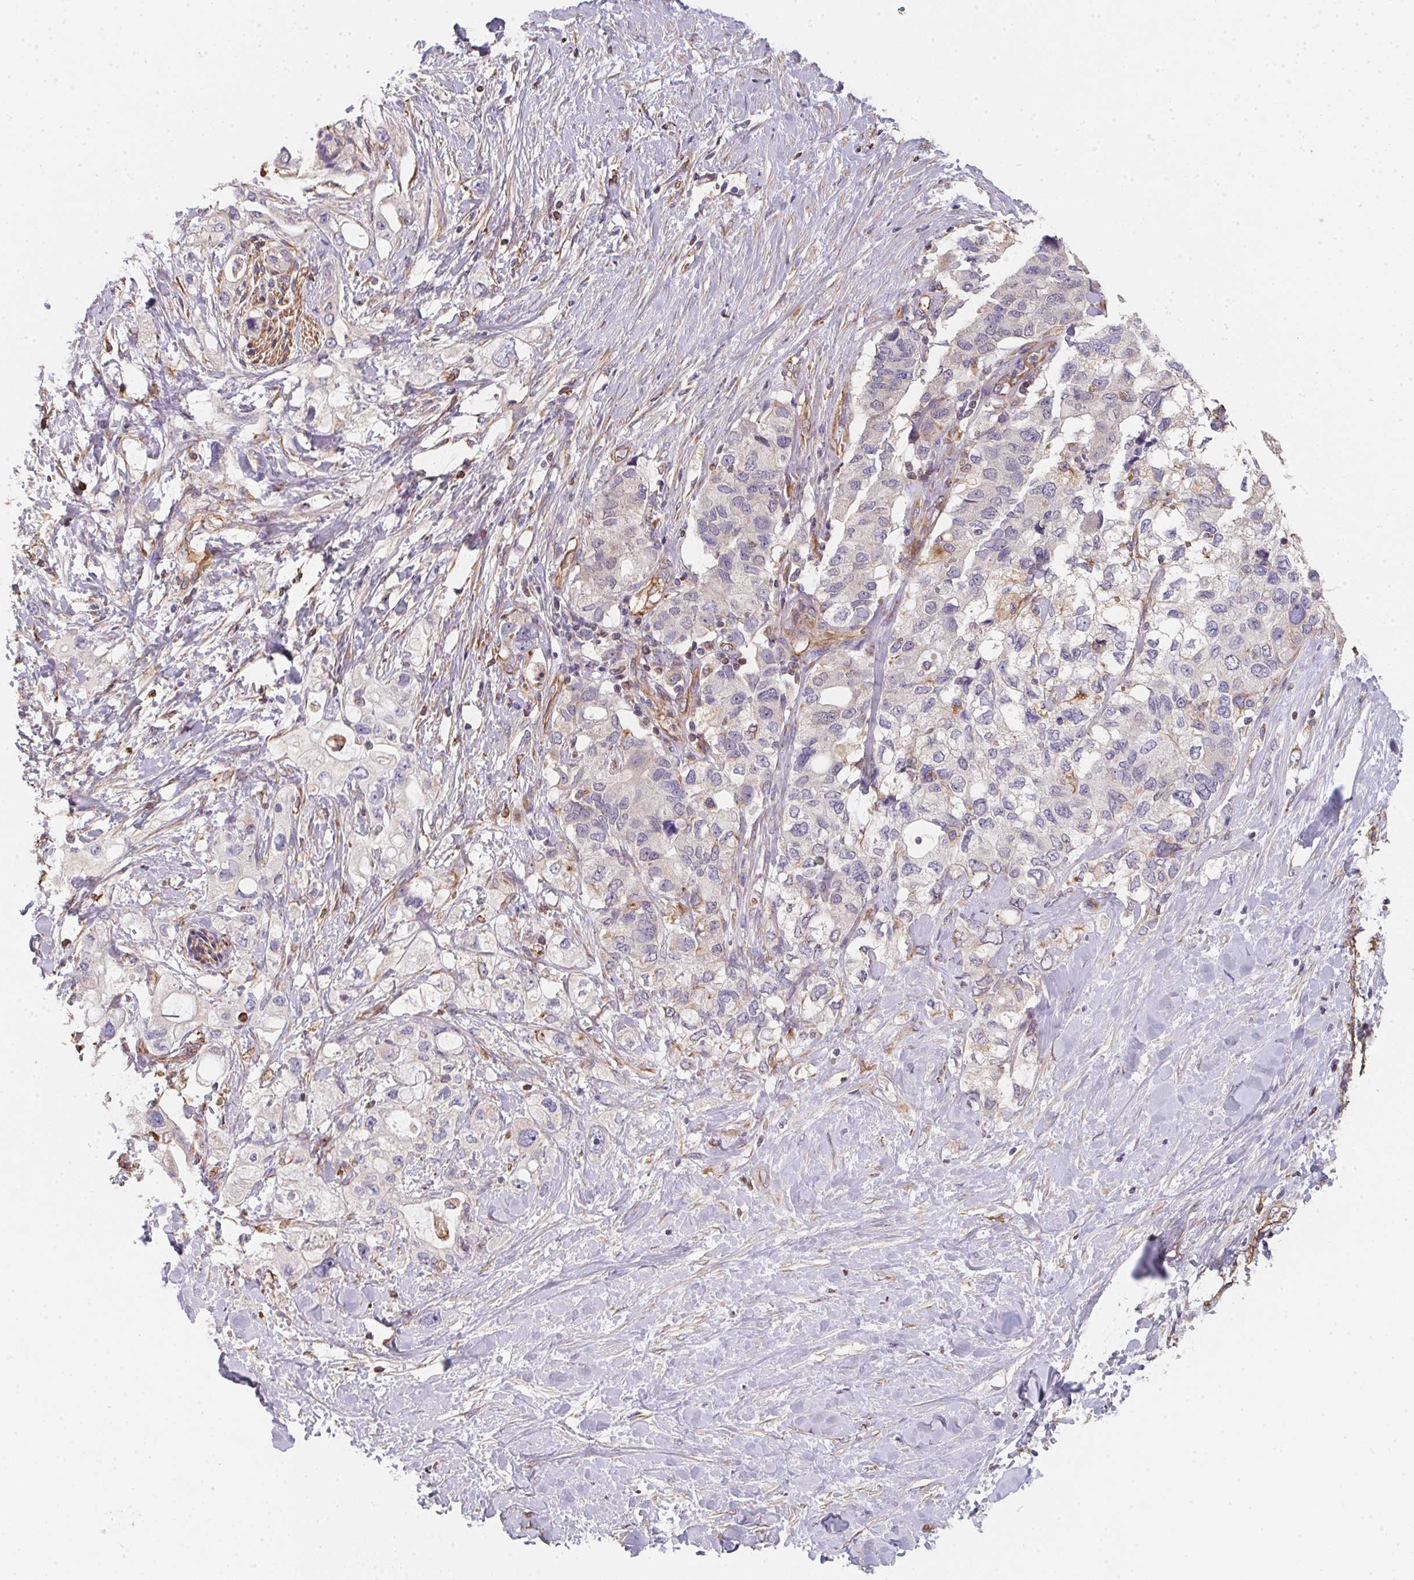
{"staining": {"intensity": "negative", "quantity": "none", "location": "none"}, "tissue": "pancreatic cancer", "cell_type": "Tumor cells", "image_type": "cancer", "snomed": [{"axis": "morphology", "description": "Adenocarcinoma, NOS"}, {"axis": "topography", "description": "Pancreas"}], "caption": "A high-resolution histopathology image shows IHC staining of pancreatic cancer, which exhibits no significant positivity in tumor cells.", "gene": "TBKBP1", "patient": {"sex": "female", "age": 56}}